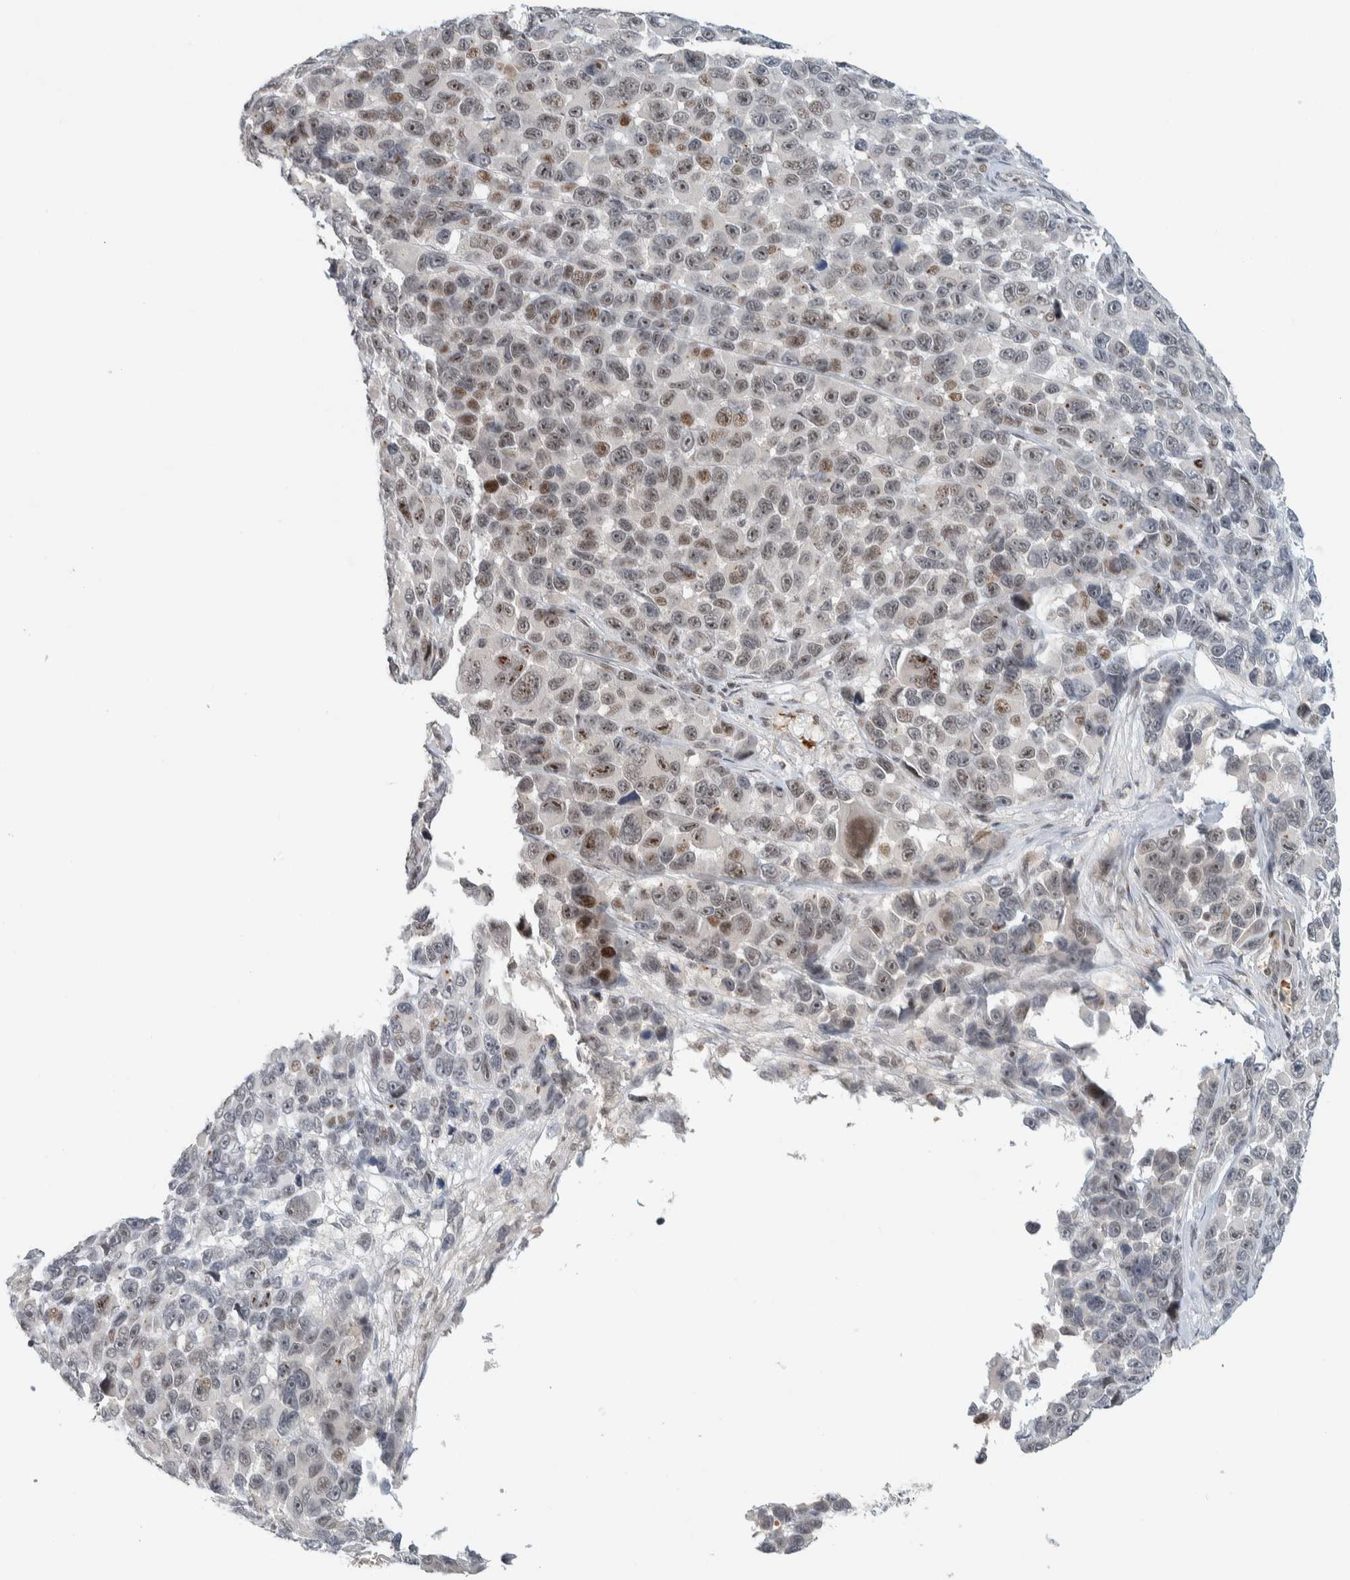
{"staining": {"intensity": "moderate", "quantity": "25%-75%", "location": "nuclear"}, "tissue": "melanoma", "cell_type": "Tumor cells", "image_type": "cancer", "snomed": [{"axis": "morphology", "description": "Malignant melanoma, NOS"}, {"axis": "topography", "description": "Skin"}], "caption": "Approximately 25%-75% of tumor cells in malignant melanoma reveal moderate nuclear protein expression as visualized by brown immunohistochemical staining.", "gene": "ZBTB2", "patient": {"sex": "male", "age": 53}}